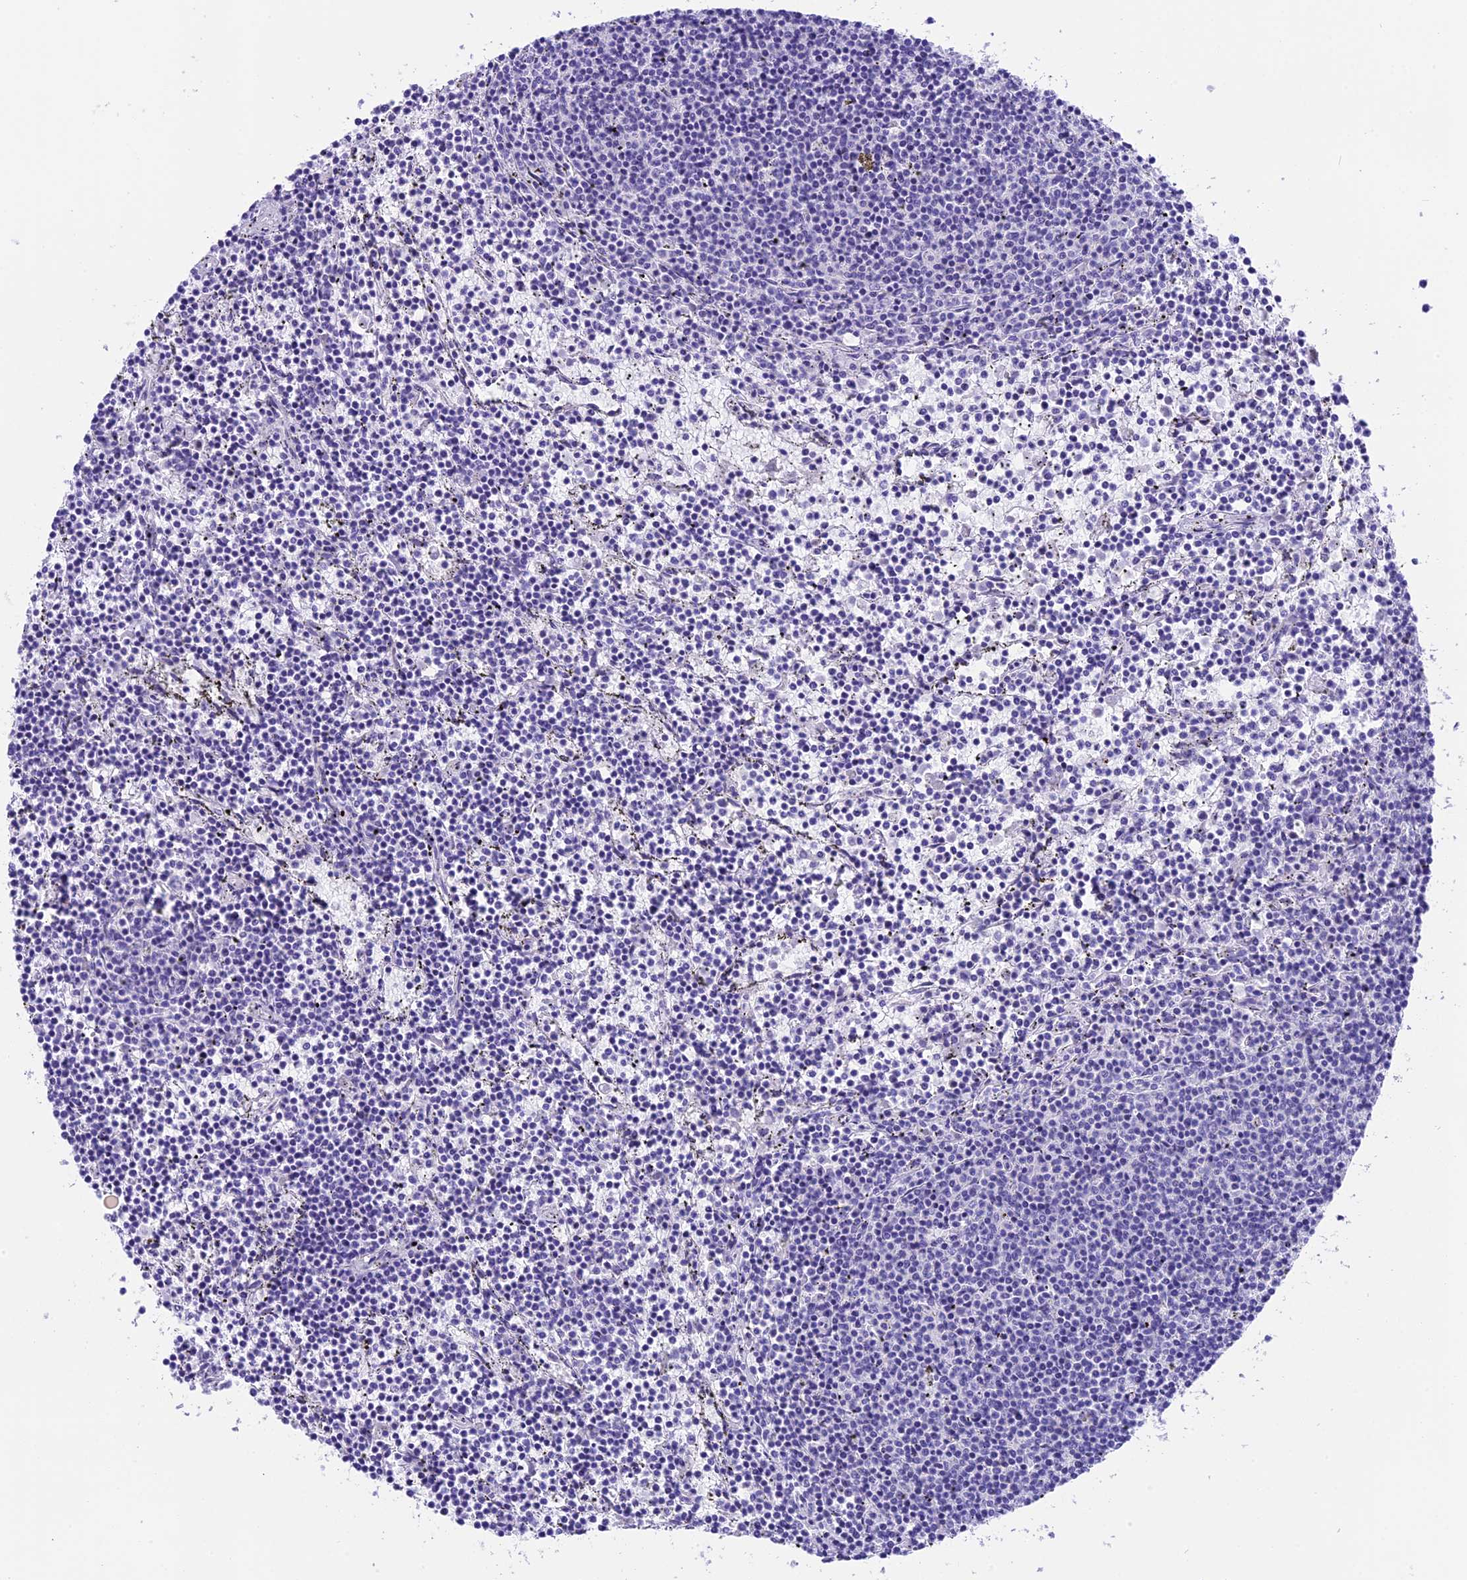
{"staining": {"intensity": "negative", "quantity": "none", "location": "none"}, "tissue": "lymphoma", "cell_type": "Tumor cells", "image_type": "cancer", "snomed": [{"axis": "morphology", "description": "Malignant lymphoma, non-Hodgkin's type, Low grade"}, {"axis": "topography", "description": "Spleen"}], "caption": "Image shows no significant protein expression in tumor cells of lymphoma.", "gene": "PRR15", "patient": {"sex": "female", "age": 50}}